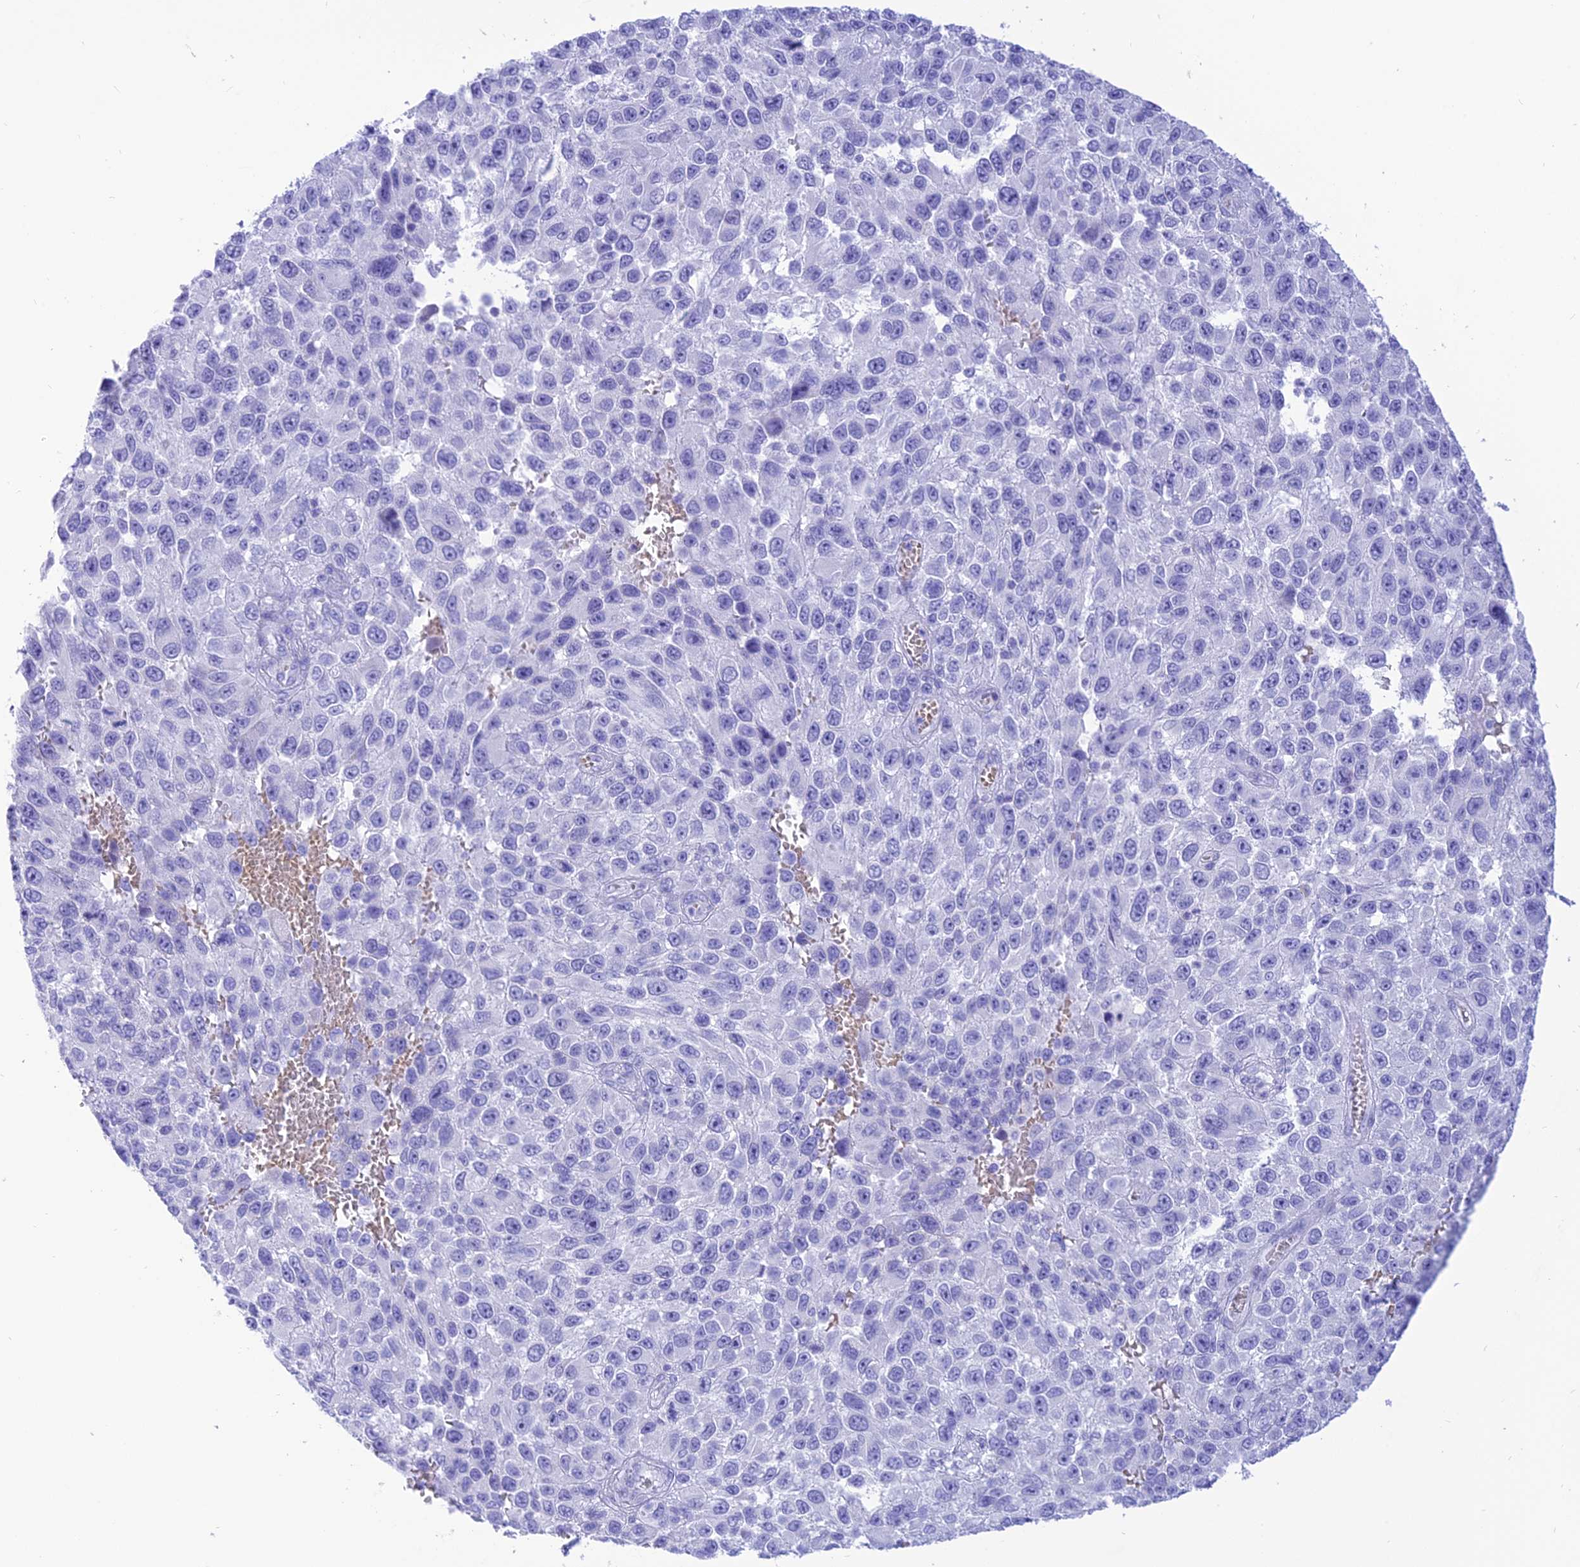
{"staining": {"intensity": "negative", "quantity": "none", "location": "none"}, "tissue": "melanoma", "cell_type": "Tumor cells", "image_type": "cancer", "snomed": [{"axis": "morphology", "description": "Normal tissue, NOS"}, {"axis": "morphology", "description": "Malignant melanoma, NOS"}, {"axis": "topography", "description": "Skin"}], "caption": "DAB (3,3'-diaminobenzidine) immunohistochemical staining of melanoma exhibits no significant staining in tumor cells. The staining was performed using DAB to visualize the protein expression in brown, while the nuclei were stained in blue with hematoxylin (Magnification: 20x).", "gene": "GLYATL1", "patient": {"sex": "female", "age": 96}}